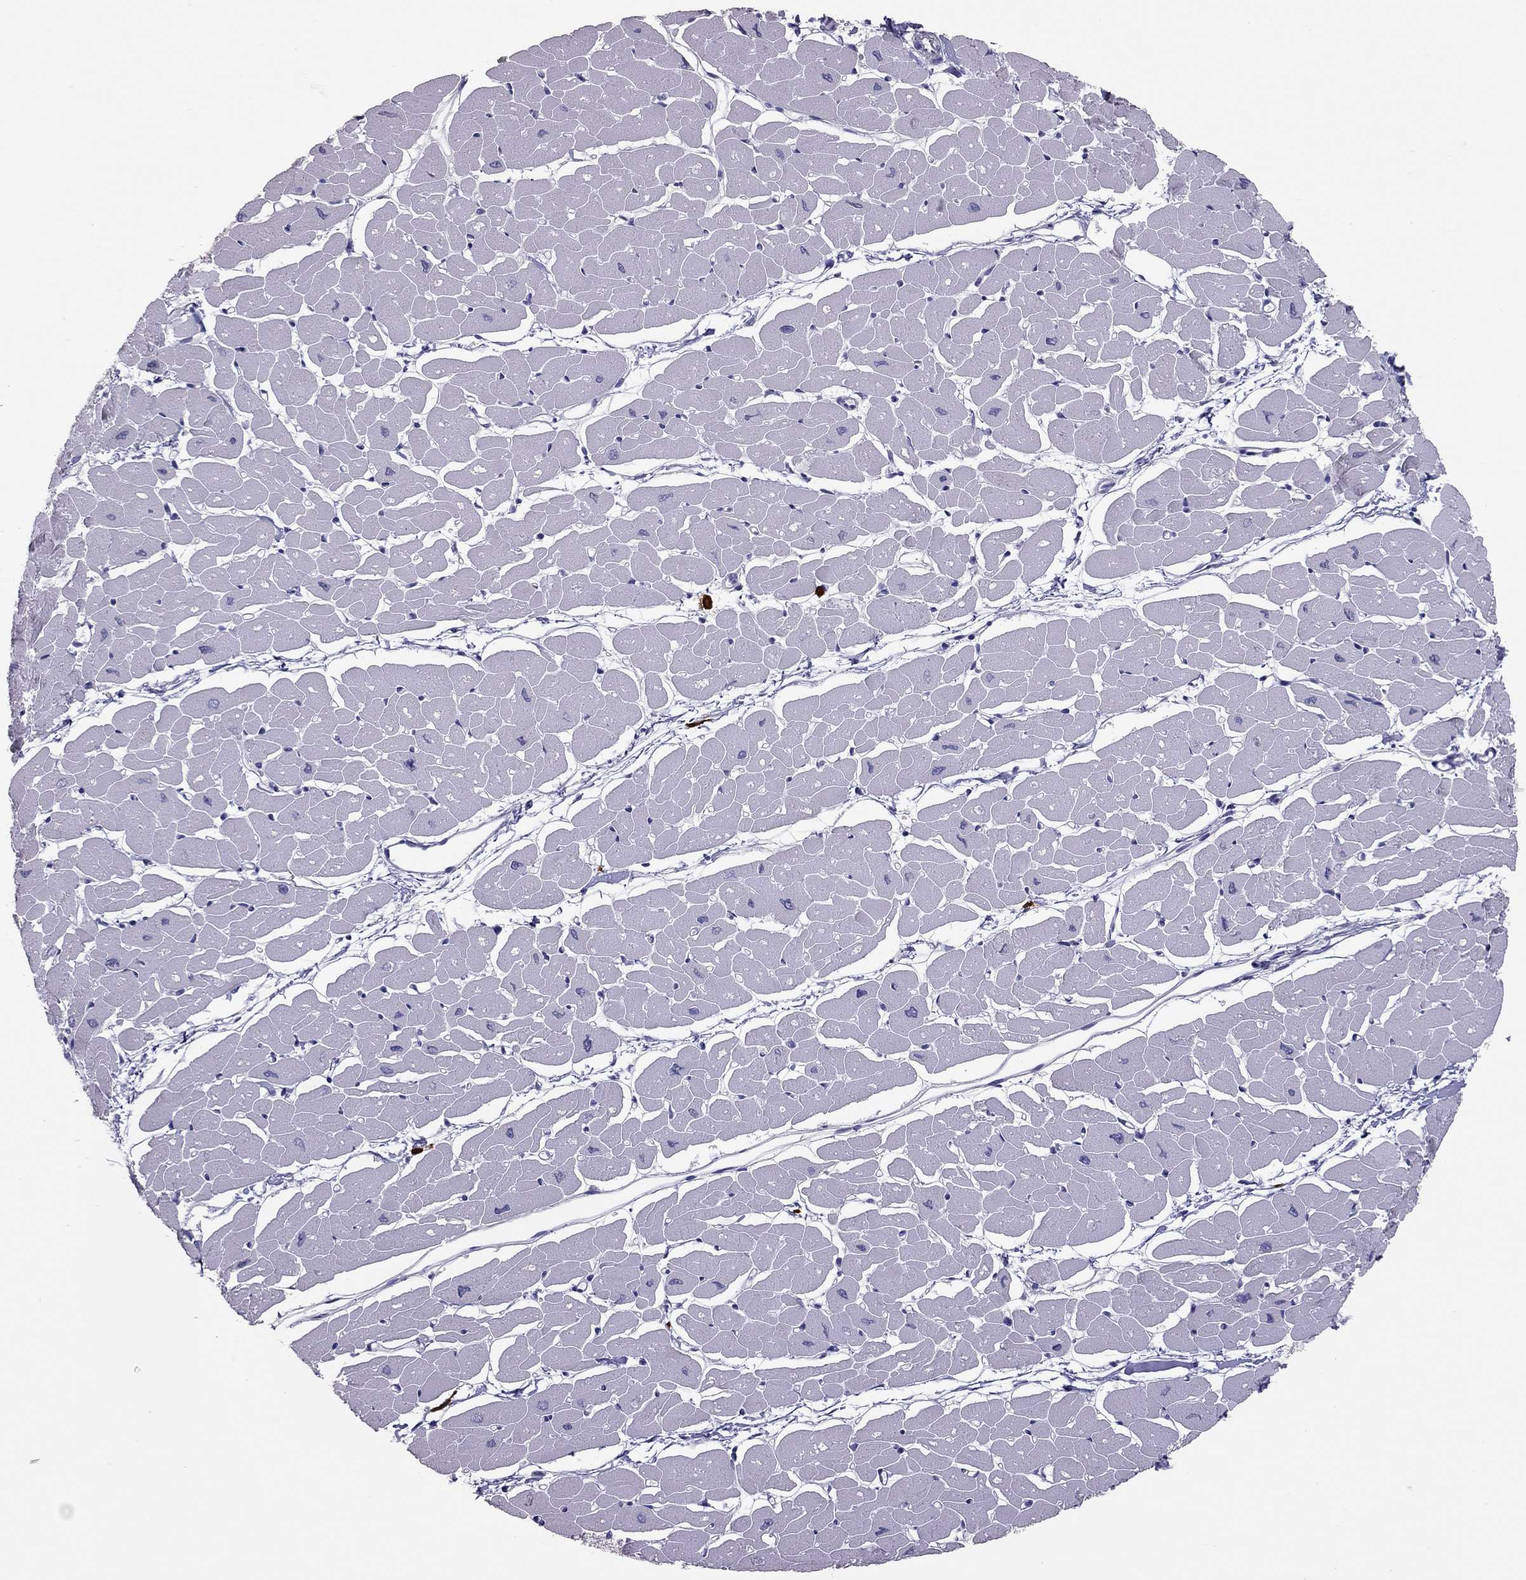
{"staining": {"intensity": "negative", "quantity": "none", "location": "none"}, "tissue": "heart muscle", "cell_type": "Cardiomyocytes", "image_type": "normal", "snomed": [{"axis": "morphology", "description": "Normal tissue, NOS"}, {"axis": "topography", "description": "Heart"}], "caption": "A high-resolution photomicrograph shows IHC staining of normal heart muscle, which shows no significant positivity in cardiomyocytes. (Brightfield microscopy of DAB (3,3'-diaminobenzidine) IHC at high magnification).", "gene": "IL17REL", "patient": {"sex": "male", "age": 57}}